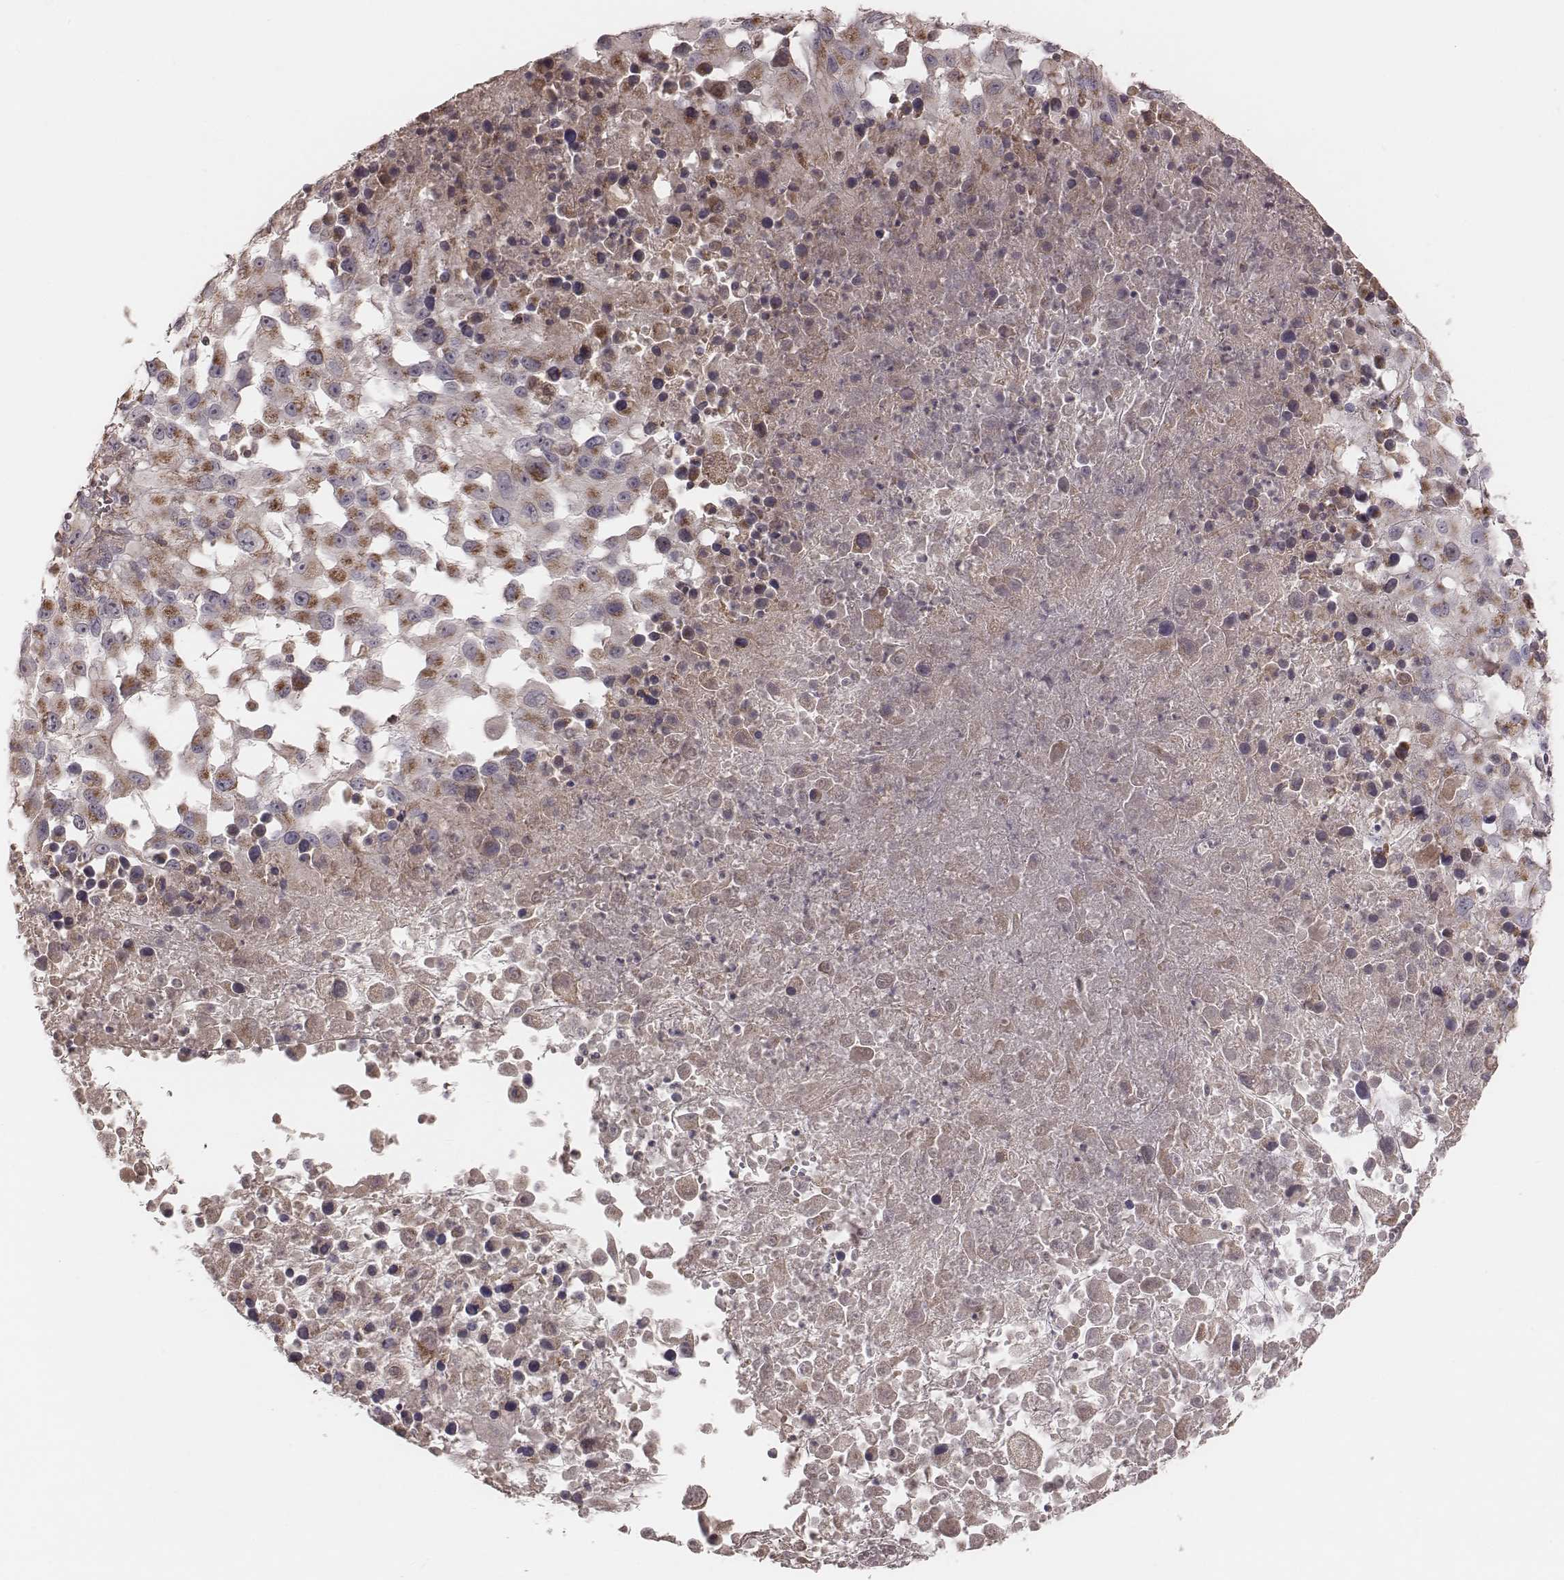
{"staining": {"intensity": "moderate", "quantity": ">75%", "location": "cytoplasmic/membranous"}, "tissue": "melanoma", "cell_type": "Tumor cells", "image_type": "cancer", "snomed": [{"axis": "morphology", "description": "Malignant melanoma, Metastatic site"}, {"axis": "topography", "description": "Soft tissue"}], "caption": "IHC histopathology image of human melanoma stained for a protein (brown), which exhibits medium levels of moderate cytoplasmic/membranous expression in approximately >75% of tumor cells.", "gene": "MRPS27", "patient": {"sex": "male", "age": 50}}